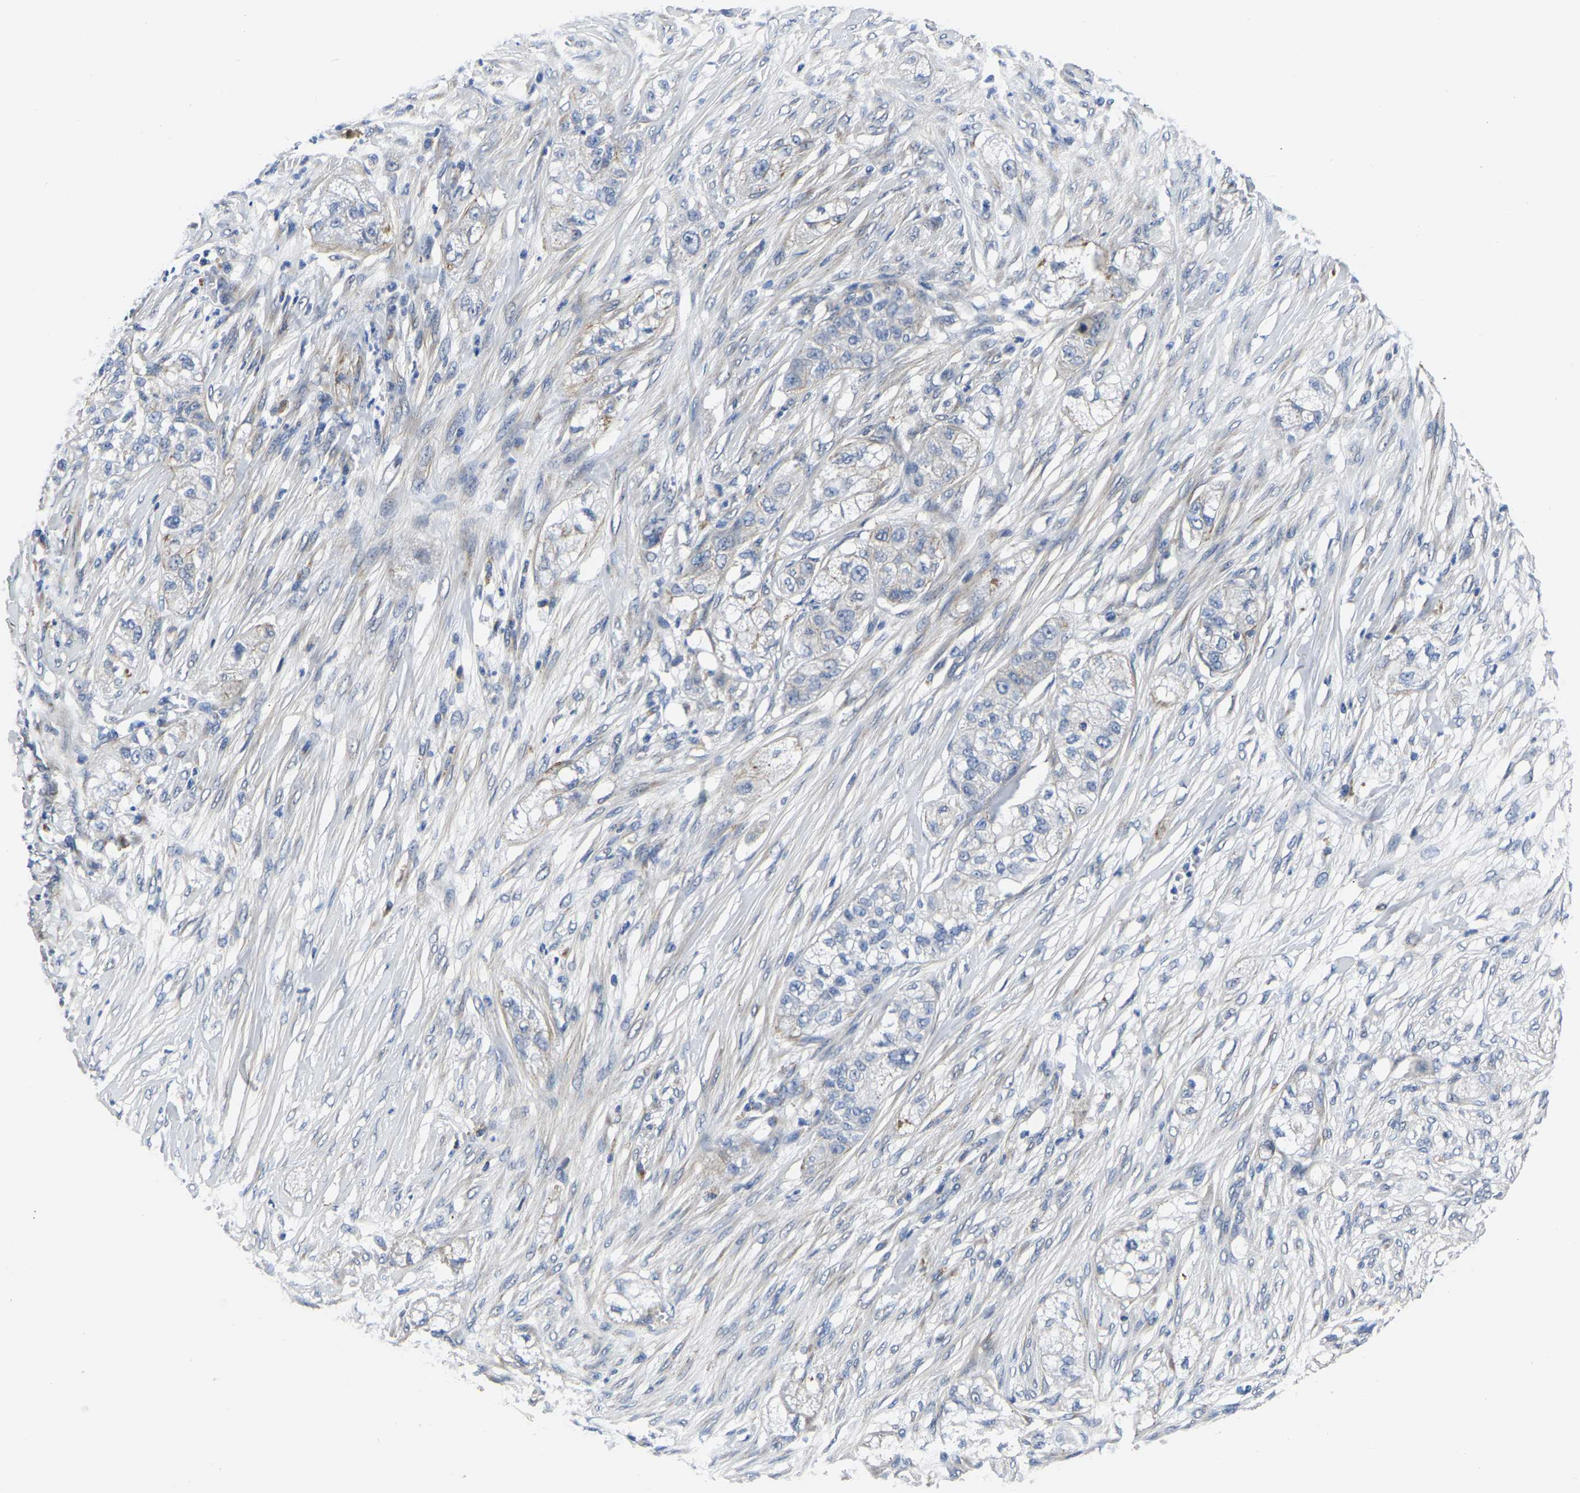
{"staining": {"intensity": "negative", "quantity": "none", "location": "none"}, "tissue": "pancreatic cancer", "cell_type": "Tumor cells", "image_type": "cancer", "snomed": [{"axis": "morphology", "description": "Adenocarcinoma, NOS"}, {"axis": "topography", "description": "Pancreas"}], "caption": "Immunohistochemistry photomicrograph of pancreatic cancer stained for a protein (brown), which exhibits no positivity in tumor cells. The staining is performed using DAB (3,3'-diaminobenzidine) brown chromogen with nuclei counter-stained in using hematoxylin.", "gene": "PDLIM7", "patient": {"sex": "female", "age": 78}}